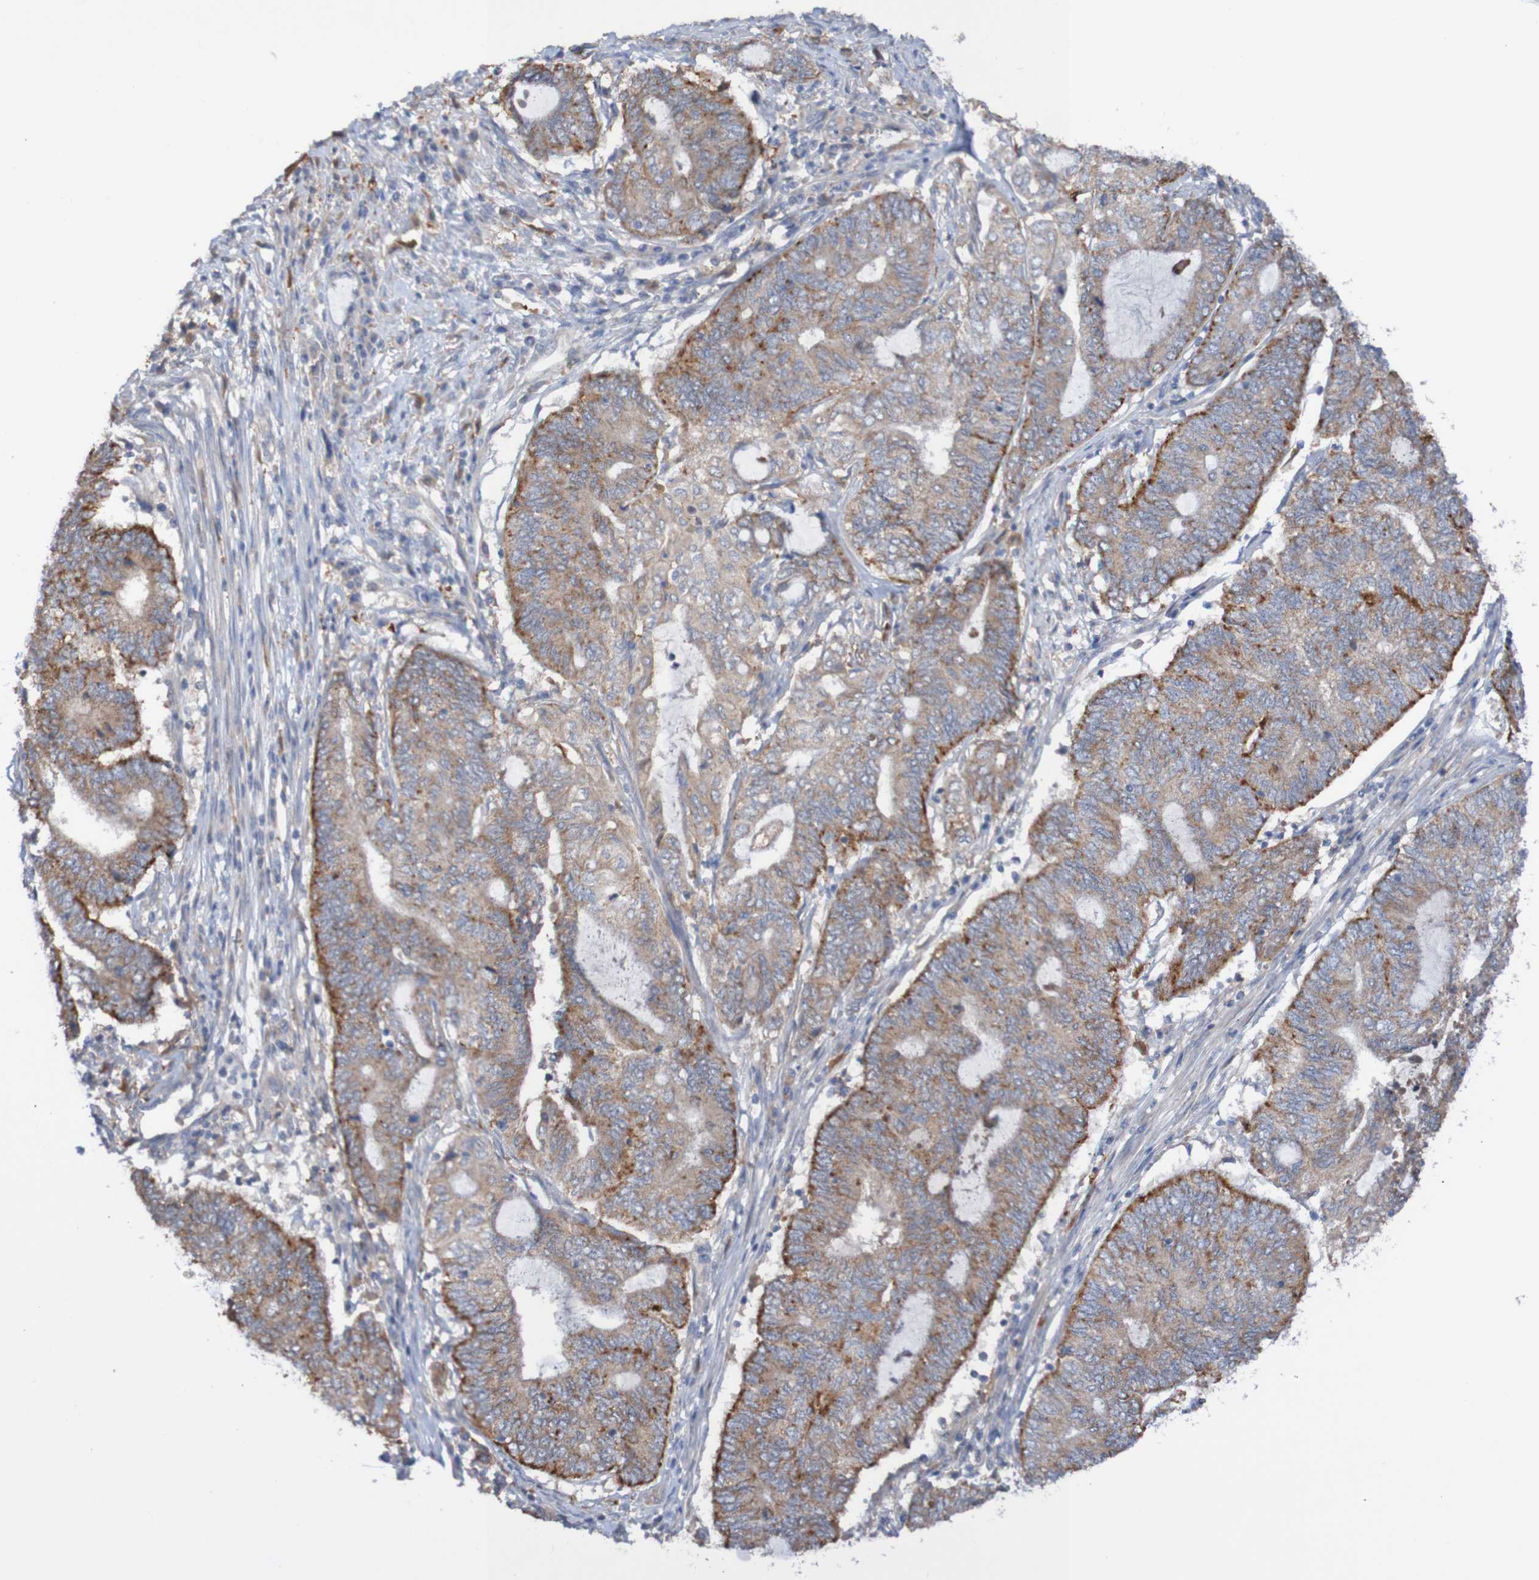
{"staining": {"intensity": "moderate", "quantity": "25%-75%", "location": "cytoplasmic/membranous"}, "tissue": "endometrial cancer", "cell_type": "Tumor cells", "image_type": "cancer", "snomed": [{"axis": "morphology", "description": "Adenocarcinoma, NOS"}, {"axis": "topography", "description": "Uterus"}, {"axis": "topography", "description": "Endometrium"}], "caption": "A medium amount of moderate cytoplasmic/membranous staining is present in approximately 25%-75% of tumor cells in adenocarcinoma (endometrial) tissue.", "gene": "PHYH", "patient": {"sex": "female", "age": 70}}